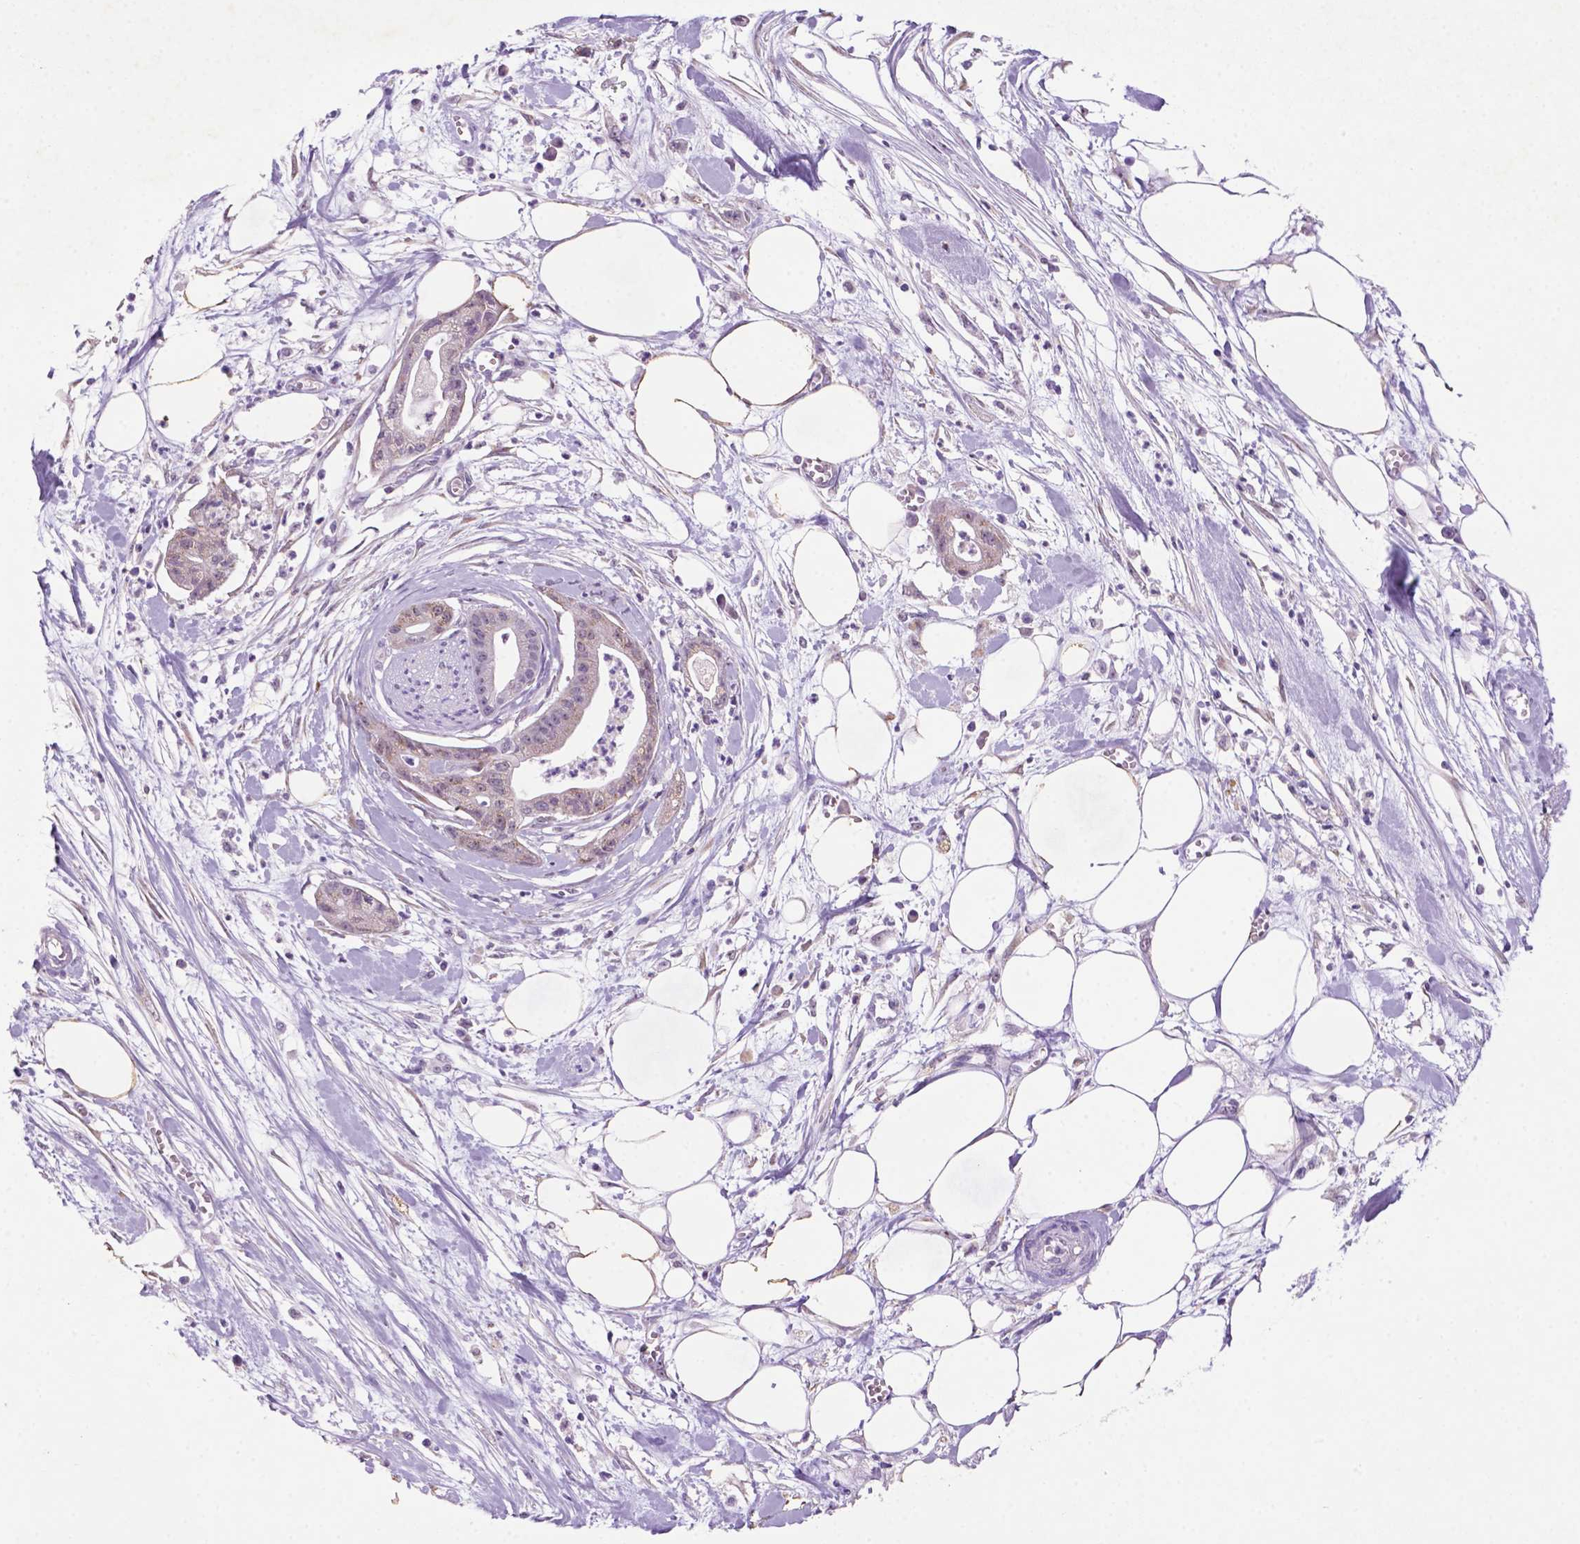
{"staining": {"intensity": "negative", "quantity": "none", "location": "none"}, "tissue": "pancreatic cancer", "cell_type": "Tumor cells", "image_type": "cancer", "snomed": [{"axis": "morphology", "description": "Normal tissue, NOS"}, {"axis": "morphology", "description": "Adenocarcinoma, NOS"}, {"axis": "topography", "description": "Lymph node"}, {"axis": "topography", "description": "Pancreas"}], "caption": "Micrograph shows no significant protein positivity in tumor cells of pancreatic cancer.", "gene": "C18orf21", "patient": {"sex": "female", "age": 58}}